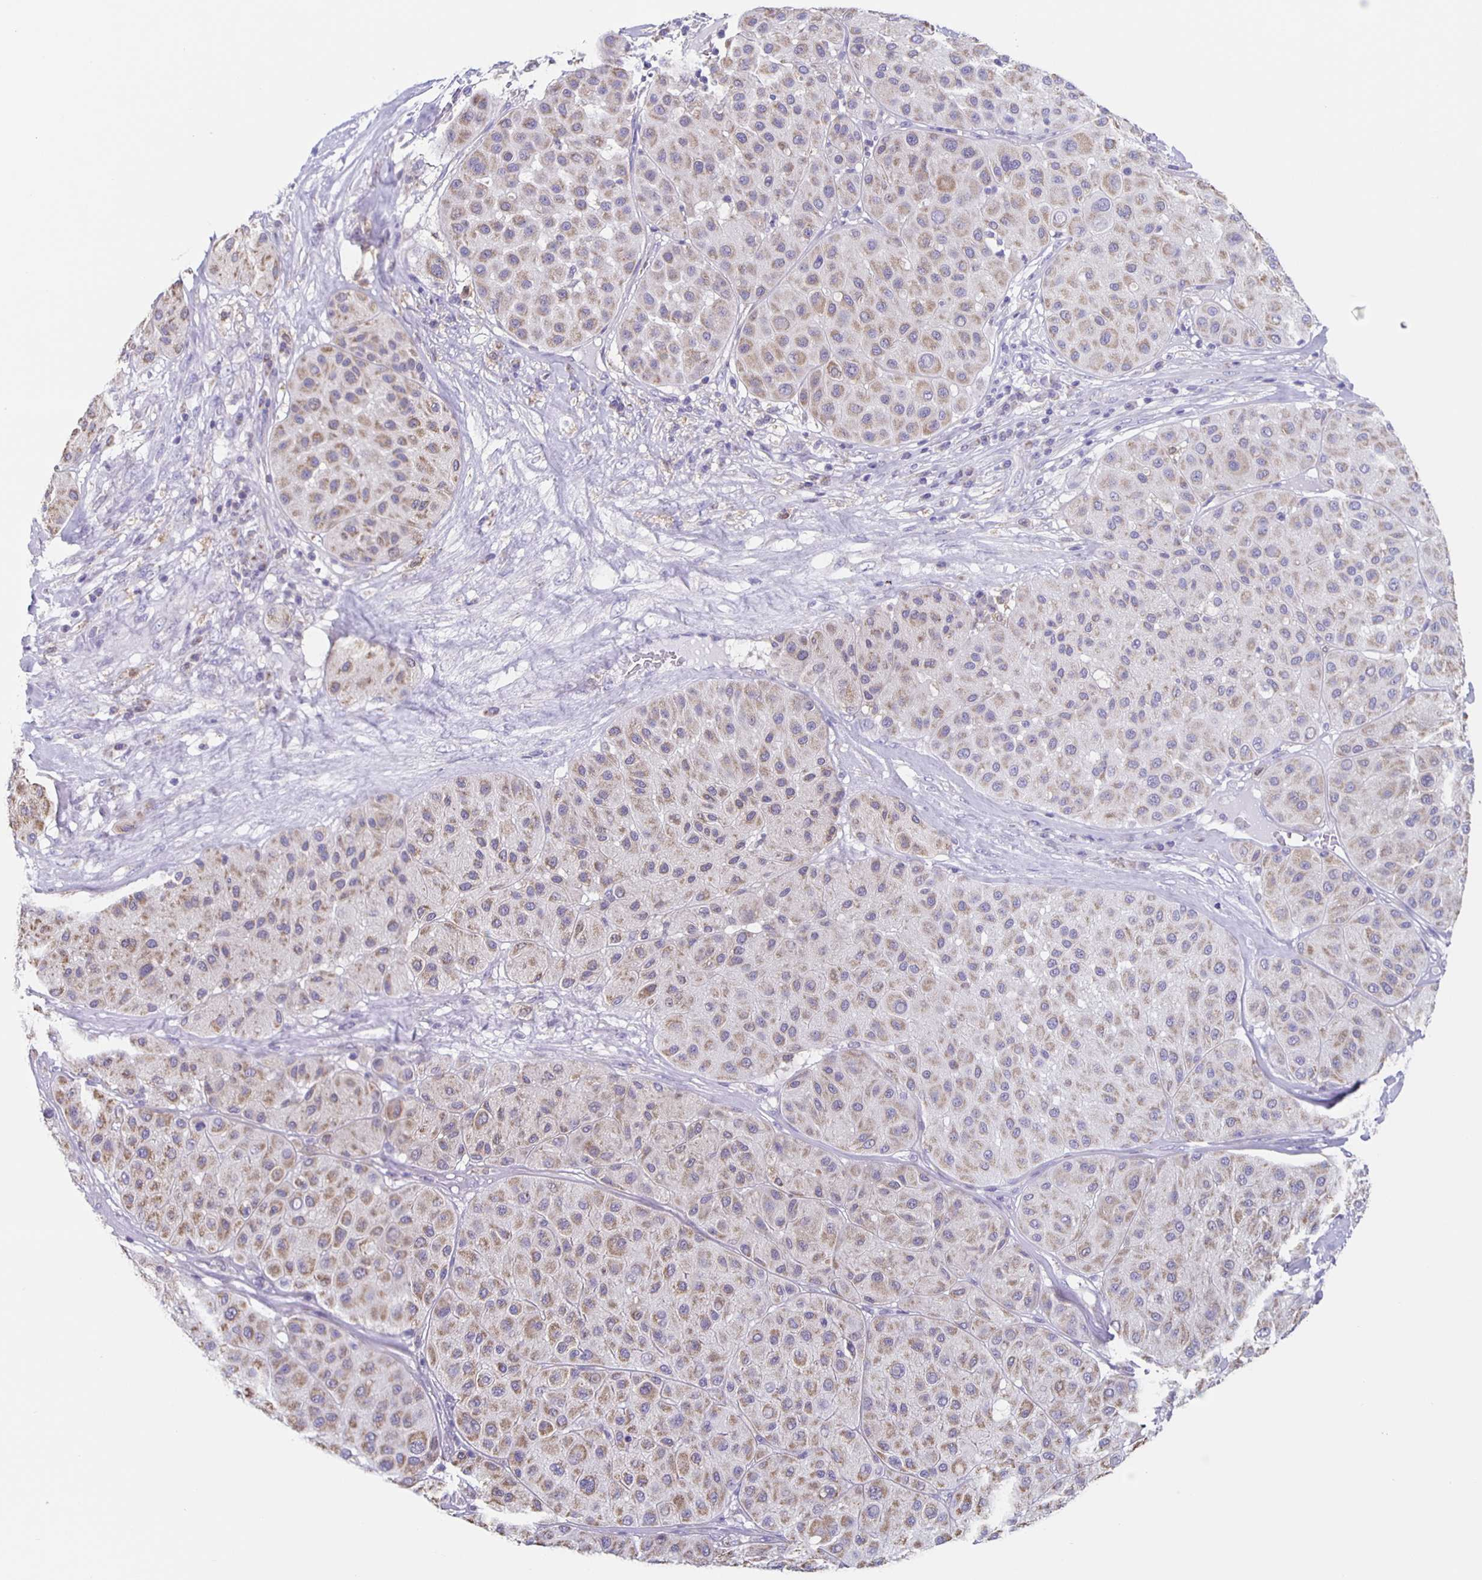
{"staining": {"intensity": "weak", "quantity": "25%-75%", "location": "cytoplasmic/membranous"}, "tissue": "melanoma", "cell_type": "Tumor cells", "image_type": "cancer", "snomed": [{"axis": "morphology", "description": "Malignant melanoma, Metastatic site"}, {"axis": "topography", "description": "Smooth muscle"}], "caption": "Human melanoma stained with a brown dye exhibits weak cytoplasmic/membranous positive expression in about 25%-75% of tumor cells.", "gene": "TPPP", "patient": {"sex": "male", "age": 41}}